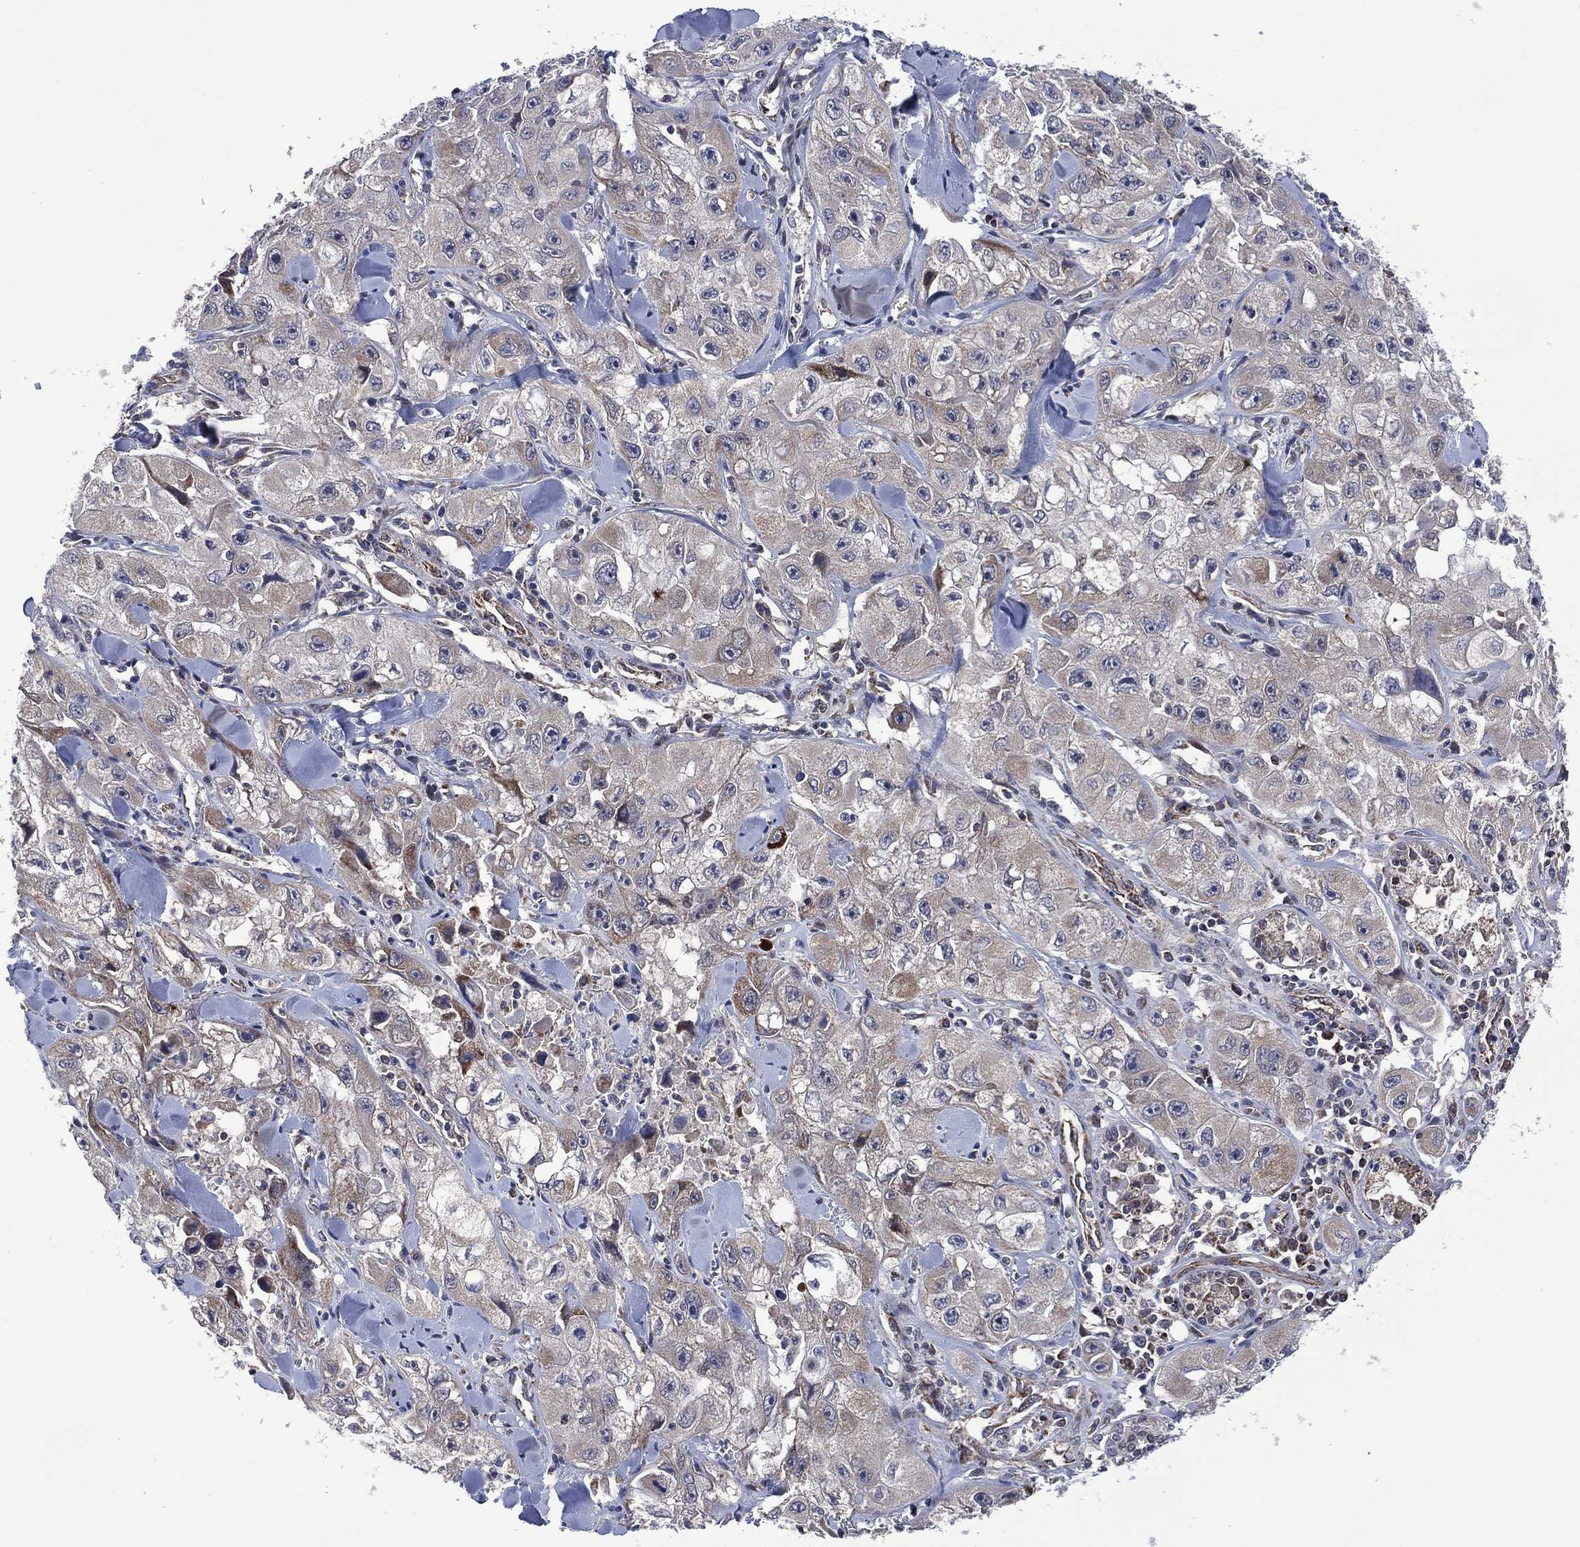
{"staining": {"intensity": "negative", "quantity": "none", "location": "none"}, "tissue": "skin cancer", "cell_type": "Tumor cells", "image_type": "cancer", "snomed": [{"axis": "morphology", "description": "Squamous cell carcinoma, NOS"}, {"axis": "topography", "description": "Skin"}, {"axis": "topography", "description": "Subcutis"}], "caption": "Tumor cells are negative for brown protein staining in skin cancer (squamous cell carcinoma).", "gene": "HTD2", "patient": {"sex": "male", "age": 73}}